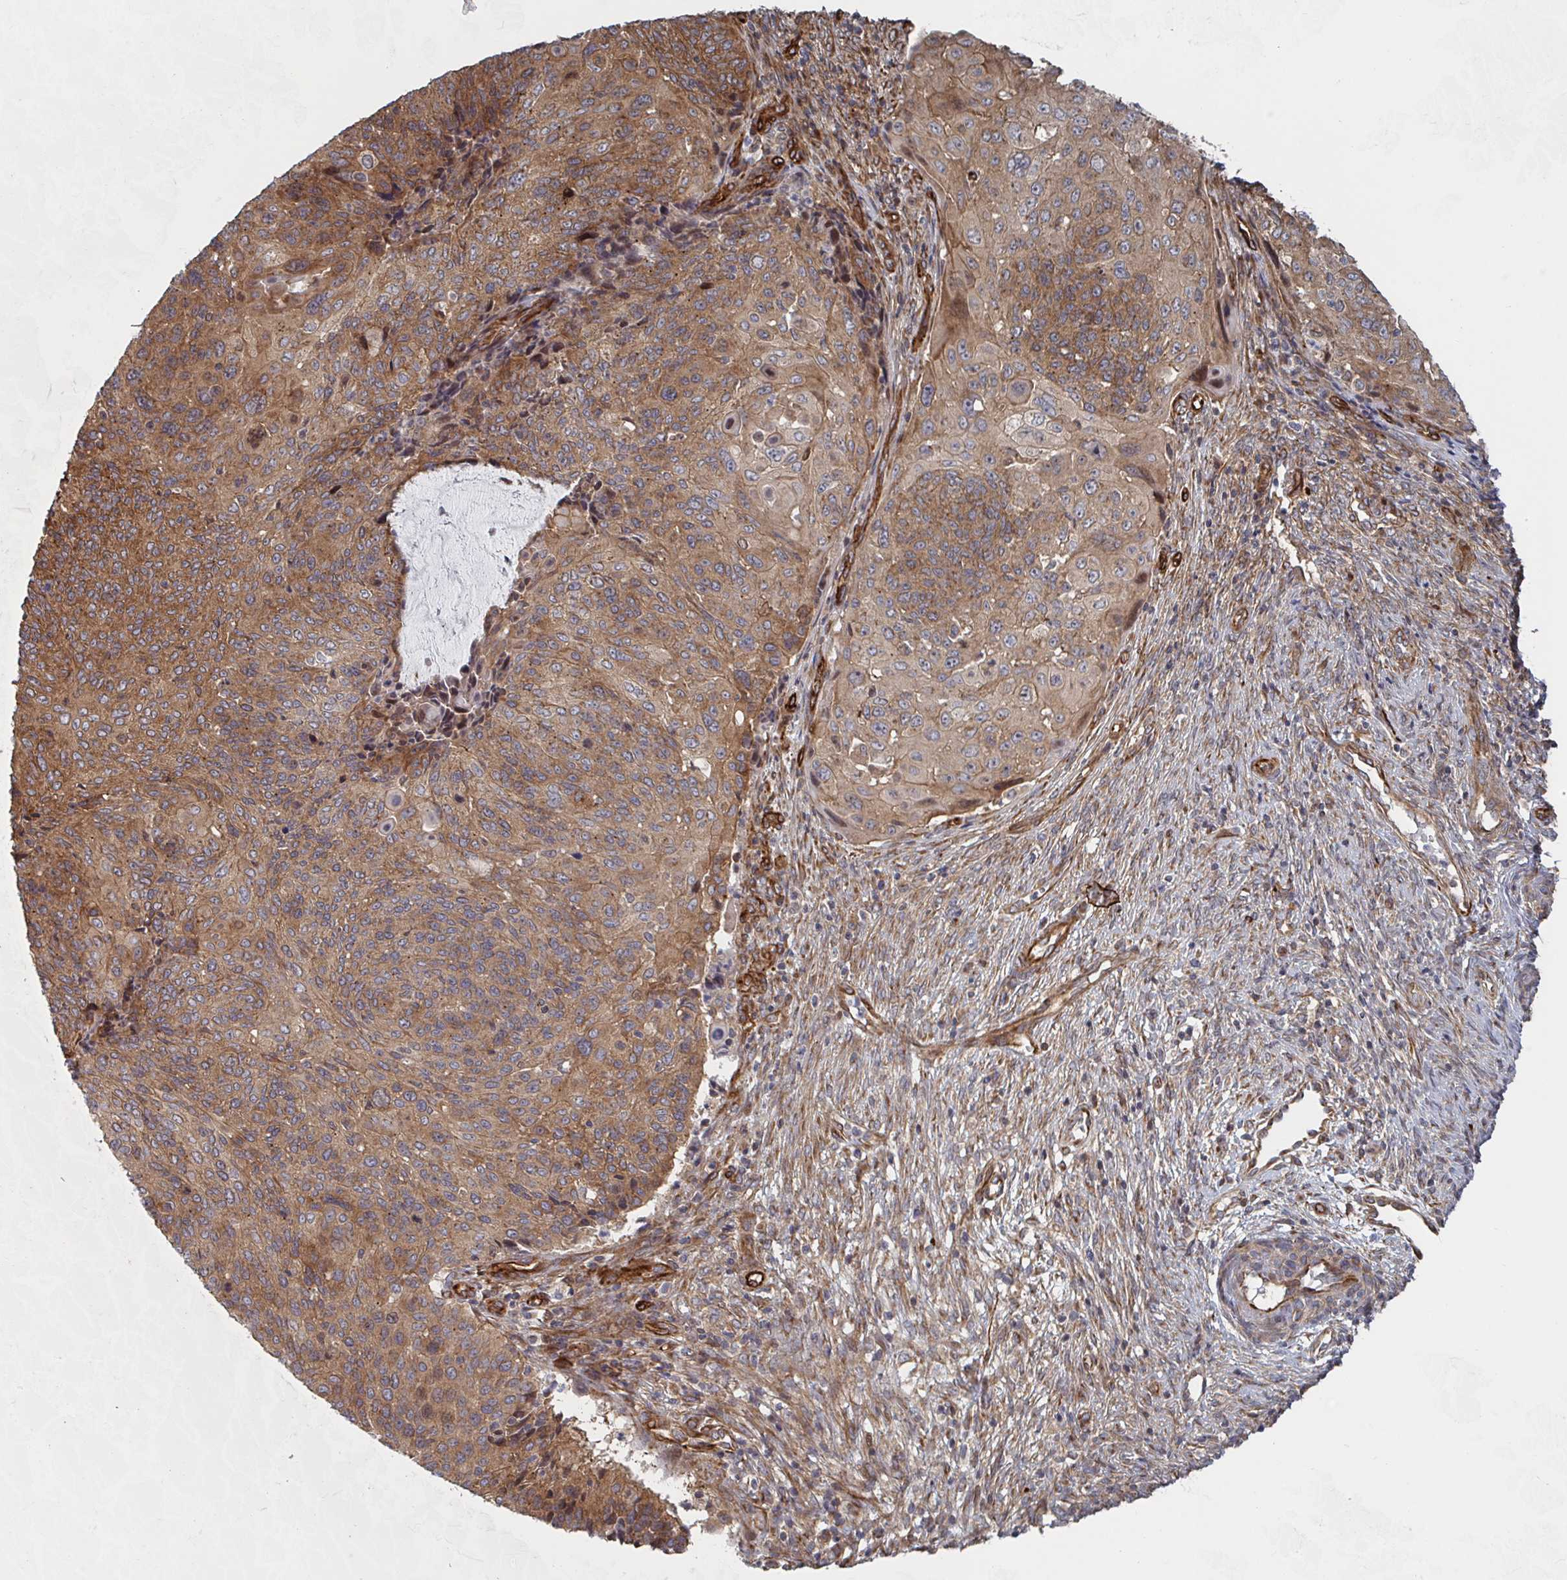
{"staining": {"intensity": "moderate", "quantity": ">75%", "location": "cytoplasmic/membranous"}, "tissue": "cervical cancer", "cell_type": "Tumor cells", "image_type": "cancer", "snomed": [{"axis": "morphology", "description": "Squamous cell carcinoma, NOS"}, {"axis": "topography", "description": "Cervix"}], "caption": "Cervical squamous cell carcinoma was stained to show a protein in brown. There is medium levels of moderate cytoplasmic/membranous staining in approximately >75% of tumor cells. The protein is stained brown, and the nuclei are stained in blue (DAB (3,3'-diaminobenzidine) IHC with brightfield microscopy, high magnification).", "gene": "DVL3", "patient": {"sex": "female", "age": 49}}